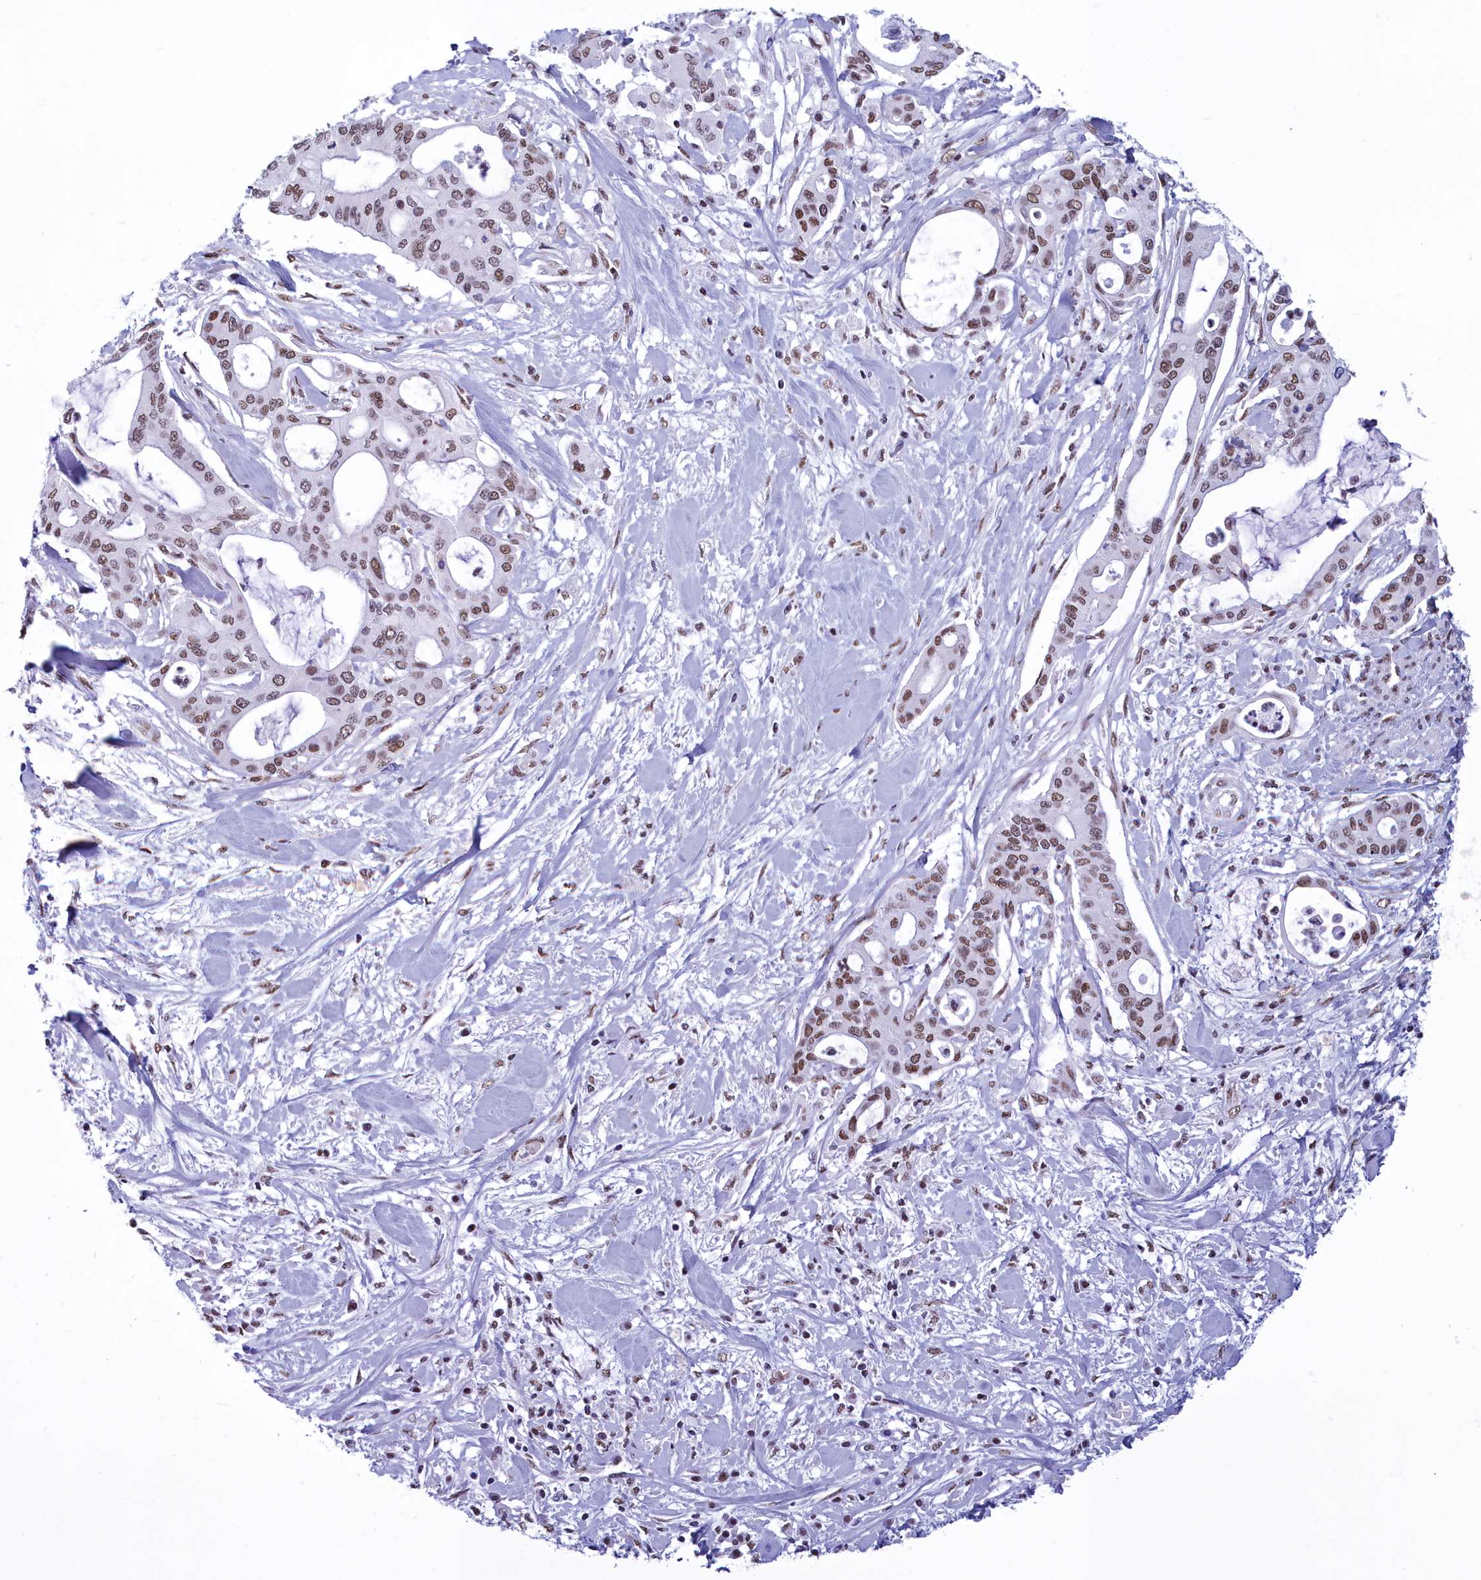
{"staining": {"intensity": "moderate", "quantity": ">75%", "location": "nuclear"}, "tissue": "pancreatic cancer", "cell_type": "Tumor cells", "image_type": "cancer", "snomed": [{"axis": "morphology", "description": "Adenocarcinoma, NOS"}, {"axis": "topography", "description": "Pancreas"}], "caption": "This photomicrograph demonstrates immunohistochemistry (IHC) staining of human pancreatic cancer, with medium moderate nuclear positivity in approximately >75% of tumor cells.", "gene": "CDC26", "patient": {"sex": "male", "age": 46}}